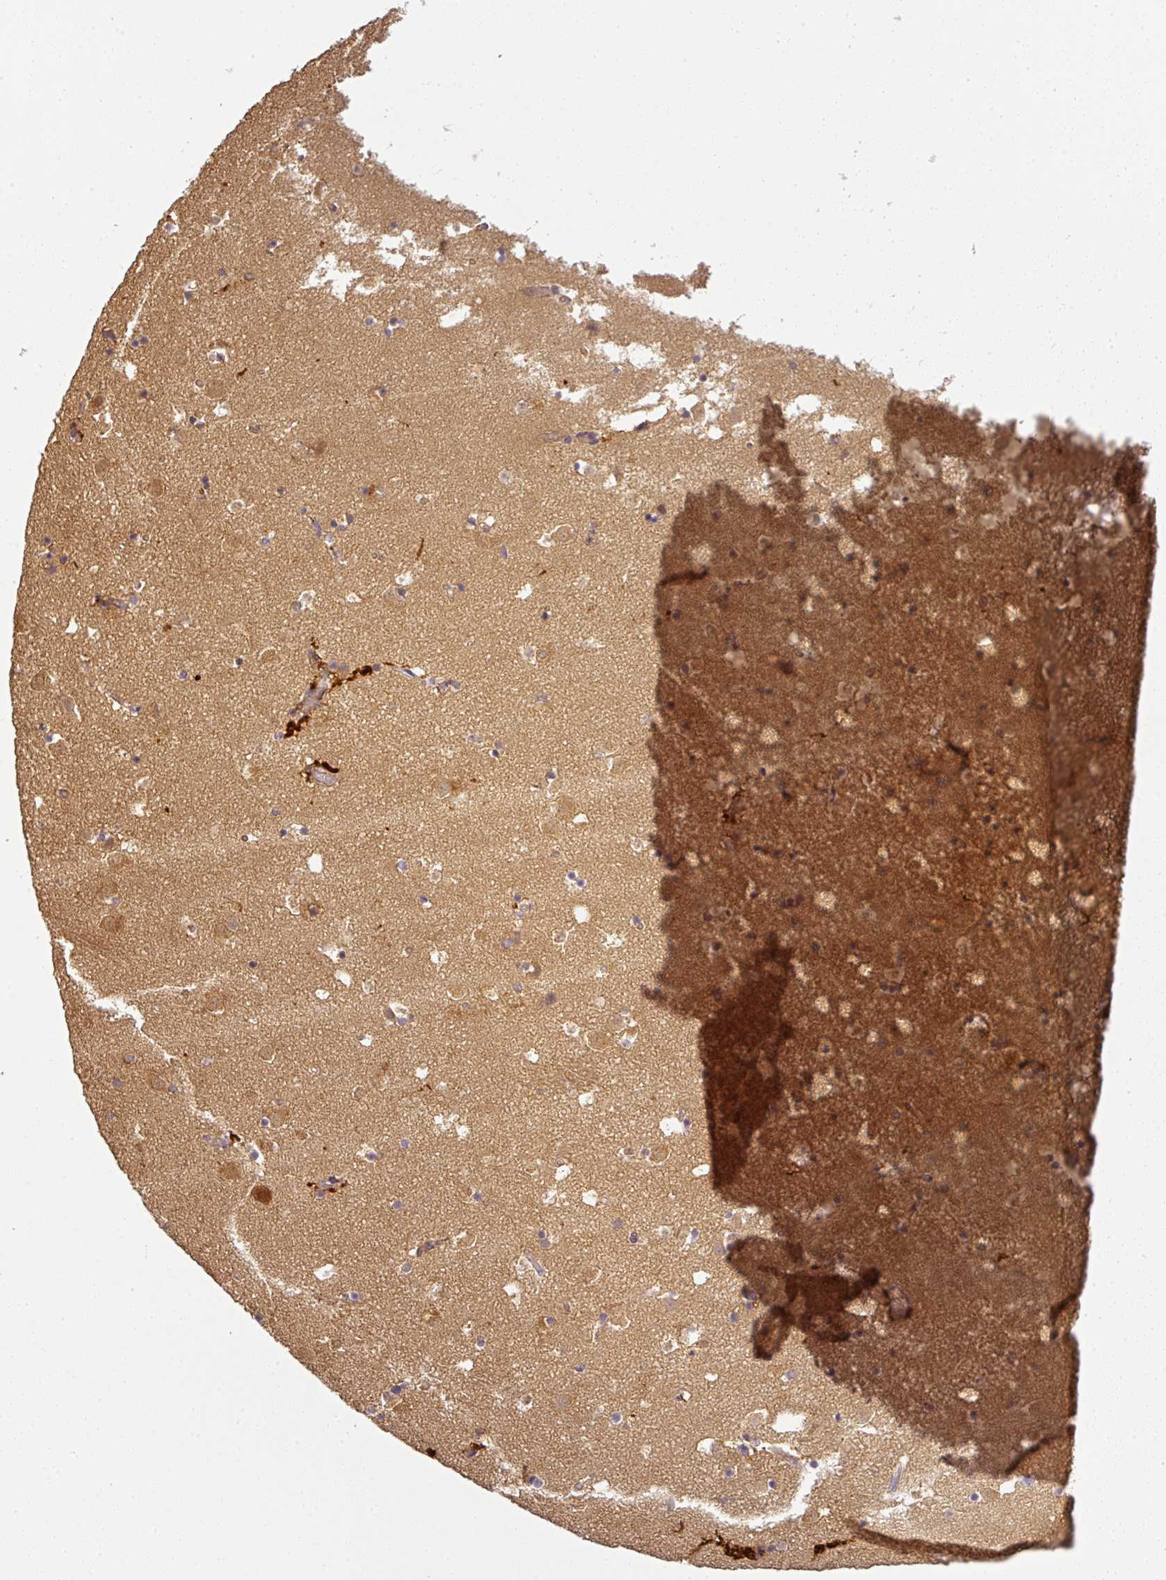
{"staining": {"intensity": "weak", "quantity": "<25%", "location": "cytoplasmic/membranous"}, "tissue": "hippocampus", "cell_type": "Glial cells", "image_type": "normal", "snomed": [{"axis": "morphology", "description": "Normal tissue, NOS"}, {"axis": "topography", "description": "Hippocampus"}], "caption": "IHC photomicrograph of normal hippocampus stained for a protein (brown), which exhibits no staining in glial cells. (DAB (3,3'-diaminobenzidine) immunohistochemistry (IHC), high magnification).", "gene": "TCL1B", "patient": {"sex": "female", "age": 52}}